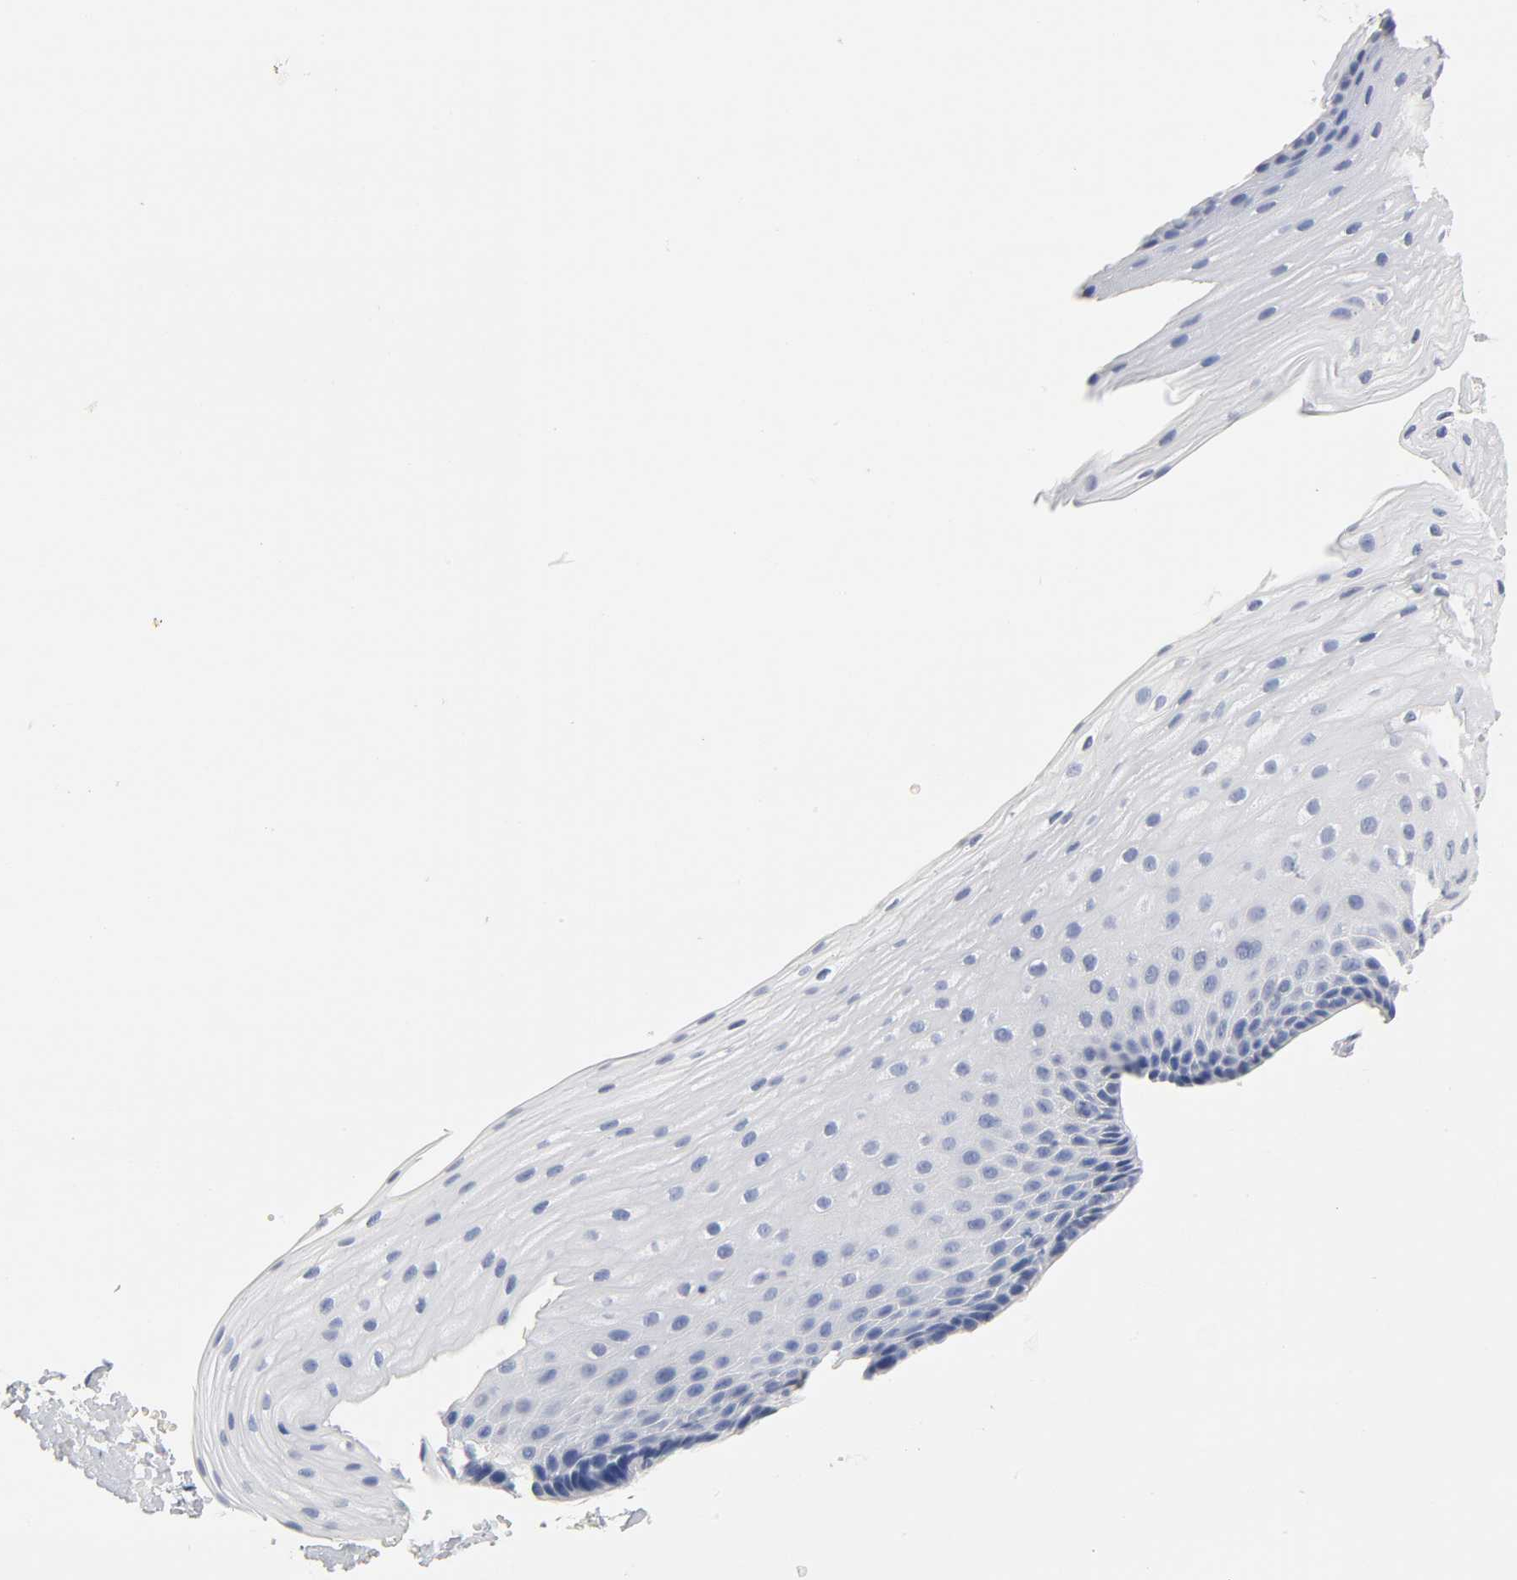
{"staining": {"intensity": "negative", "quantity": "none", "location": "none"}, "tissue": "esophagus", "cell_type": "Squamous epithelial cells", "image_type": "normal", "snomed": [{"axis": "morphology", "description": "Normal tissue, NOS"}, {"axis": "topography", "description": "Esophagus"}], "caption": "Squamous epithelial cells are negative for brown protein staining in normal esophagus.", "gene": "PLP1", "patient": {"sex": "female", "age": 70}}